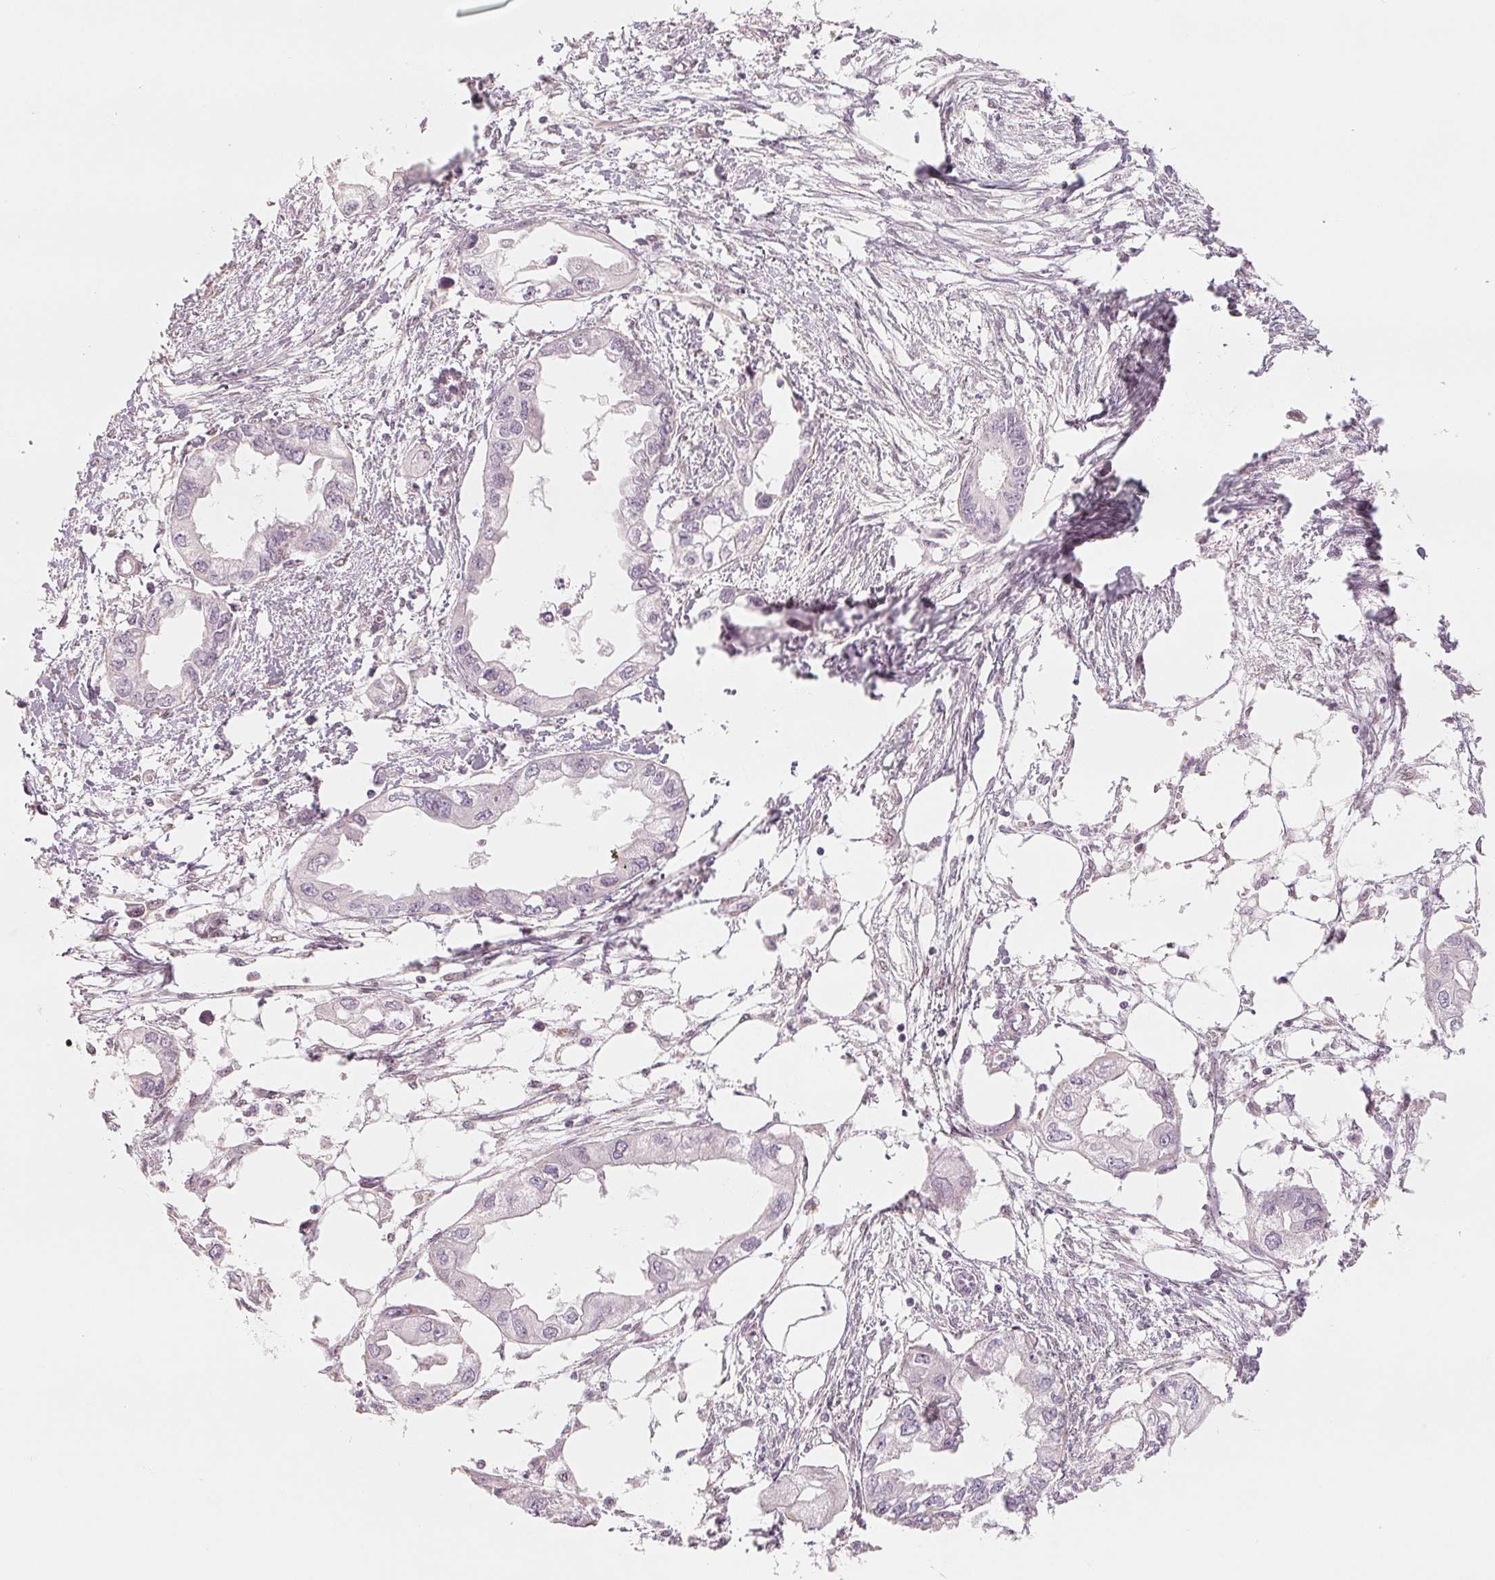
{"staining": {"intensity": "negative", "quantity": "none", "location": "none"}, "tissue": "endometrial cancer", "cell_type": "Tumor cells", "image_type": "cancer", "snomed": [{"axis": "morphology", "description": "Adenocarcinoma, NOS"}, {"axis": "morphology", "description": "Adenocarcinoma, metastatic, NOS"}, {"axis": "topography", "description": "Adipose tissue"}, {"axis": "topography", "description": "Endometrium"}], "caption": "Immunohistochemistry (IHC) of human endometrial cancer exhibits no positivity in tumor cells.", "gene": "SMARCD3", "patient": {"sex": "female", "age": 67}}